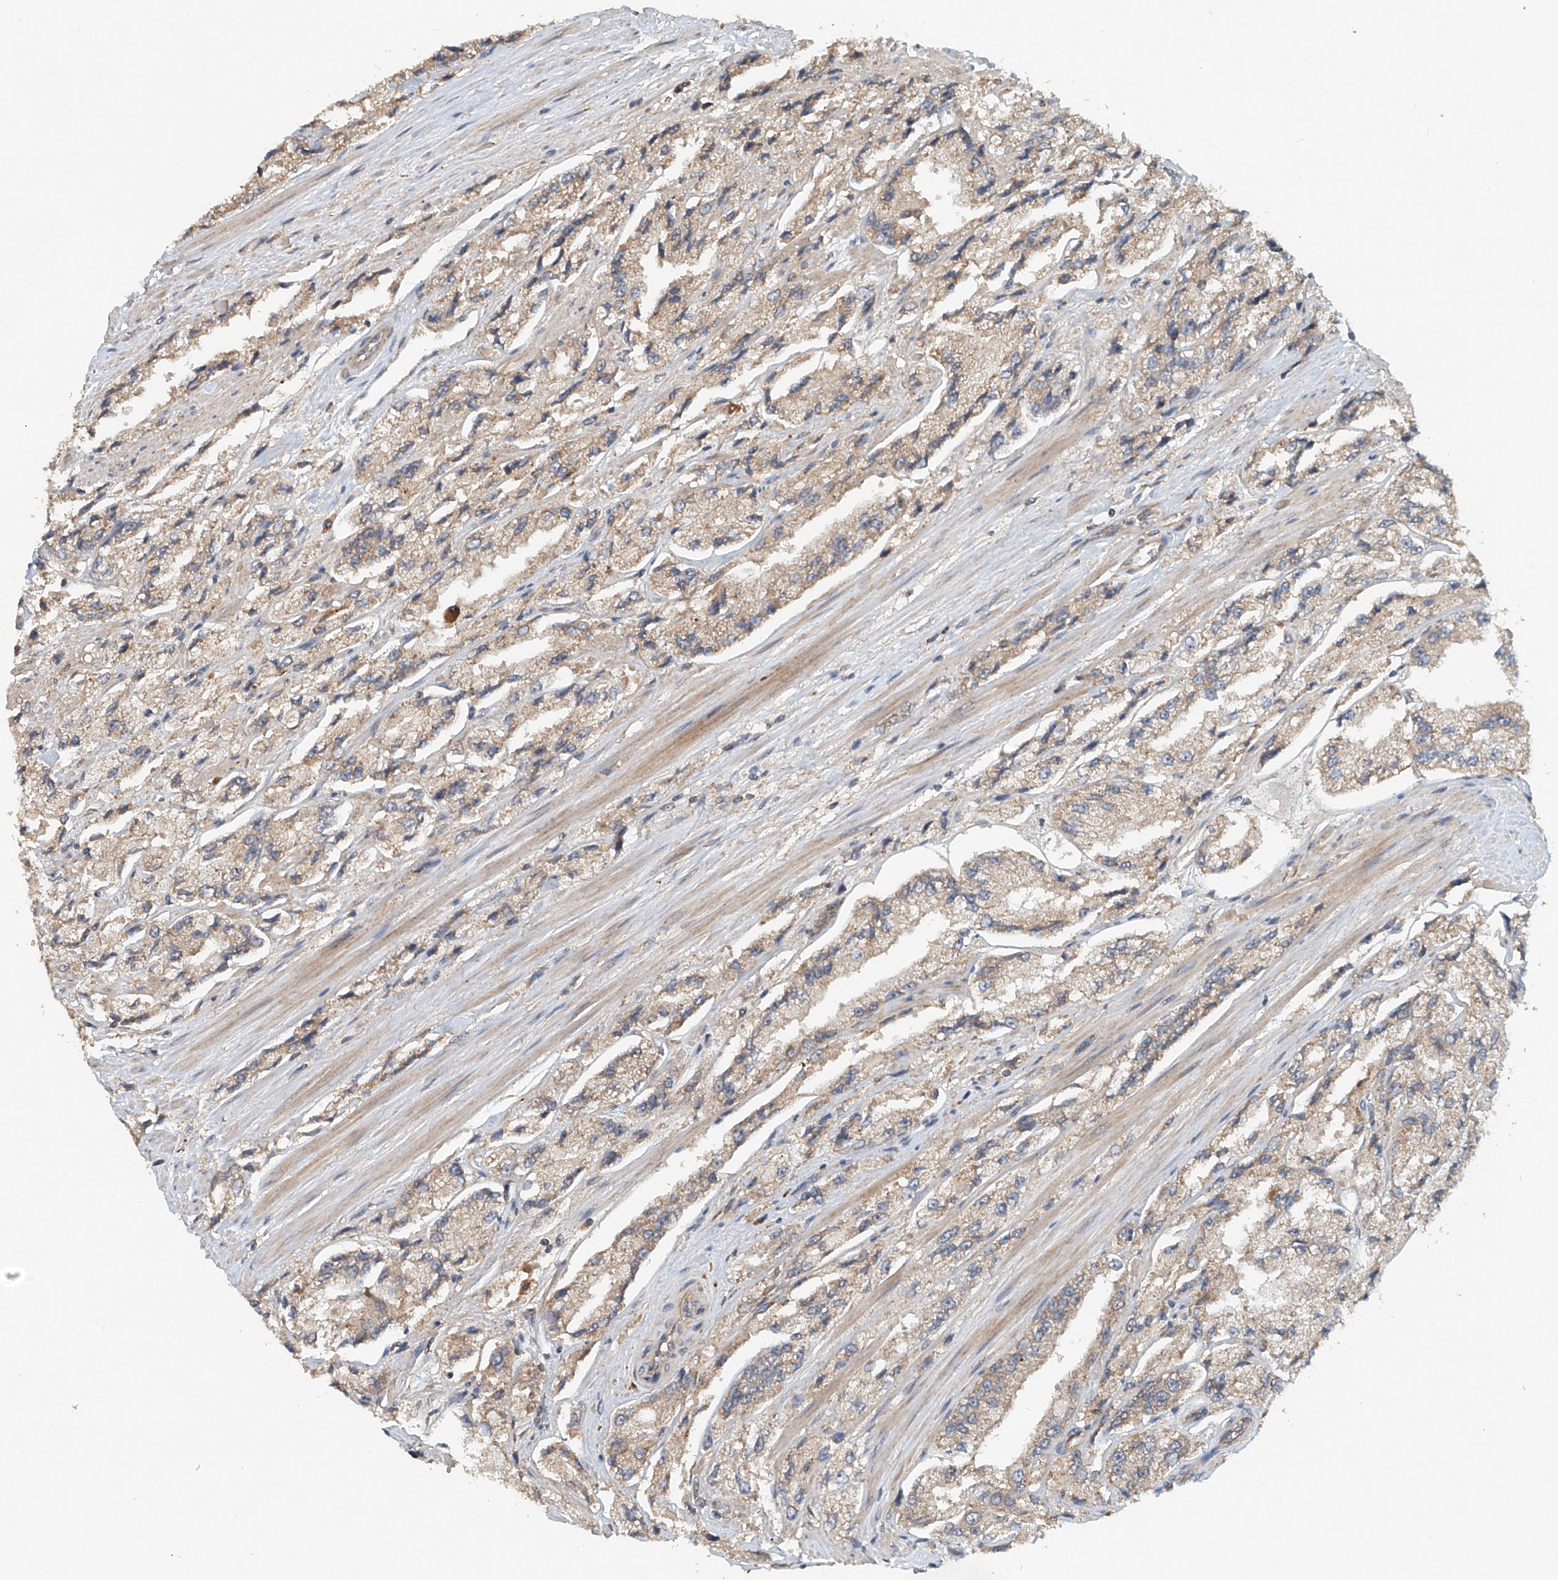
{"staining": {"intensity": "weak", "quantity": ">75%", "location": "cytoplasmic/membranous"}, "tissue": "prostate cancer", "cell_type": "Tumor cells", "image_type": "cancer", "snomed": [{"axis": "morphology", "description": "Adenocarcinoma, High grade"}, {"axis": "topography", "description": "Prostate"}], "caption": "Immunohistochemical staining of human prostate adenocarcinoma (high-grade) exhibits low levels of weak cytoplasmic/membranous staining in approximately >75% of tumor cells.", "gene": "IER5", "patient": {"sex": "male", "age": 58}}